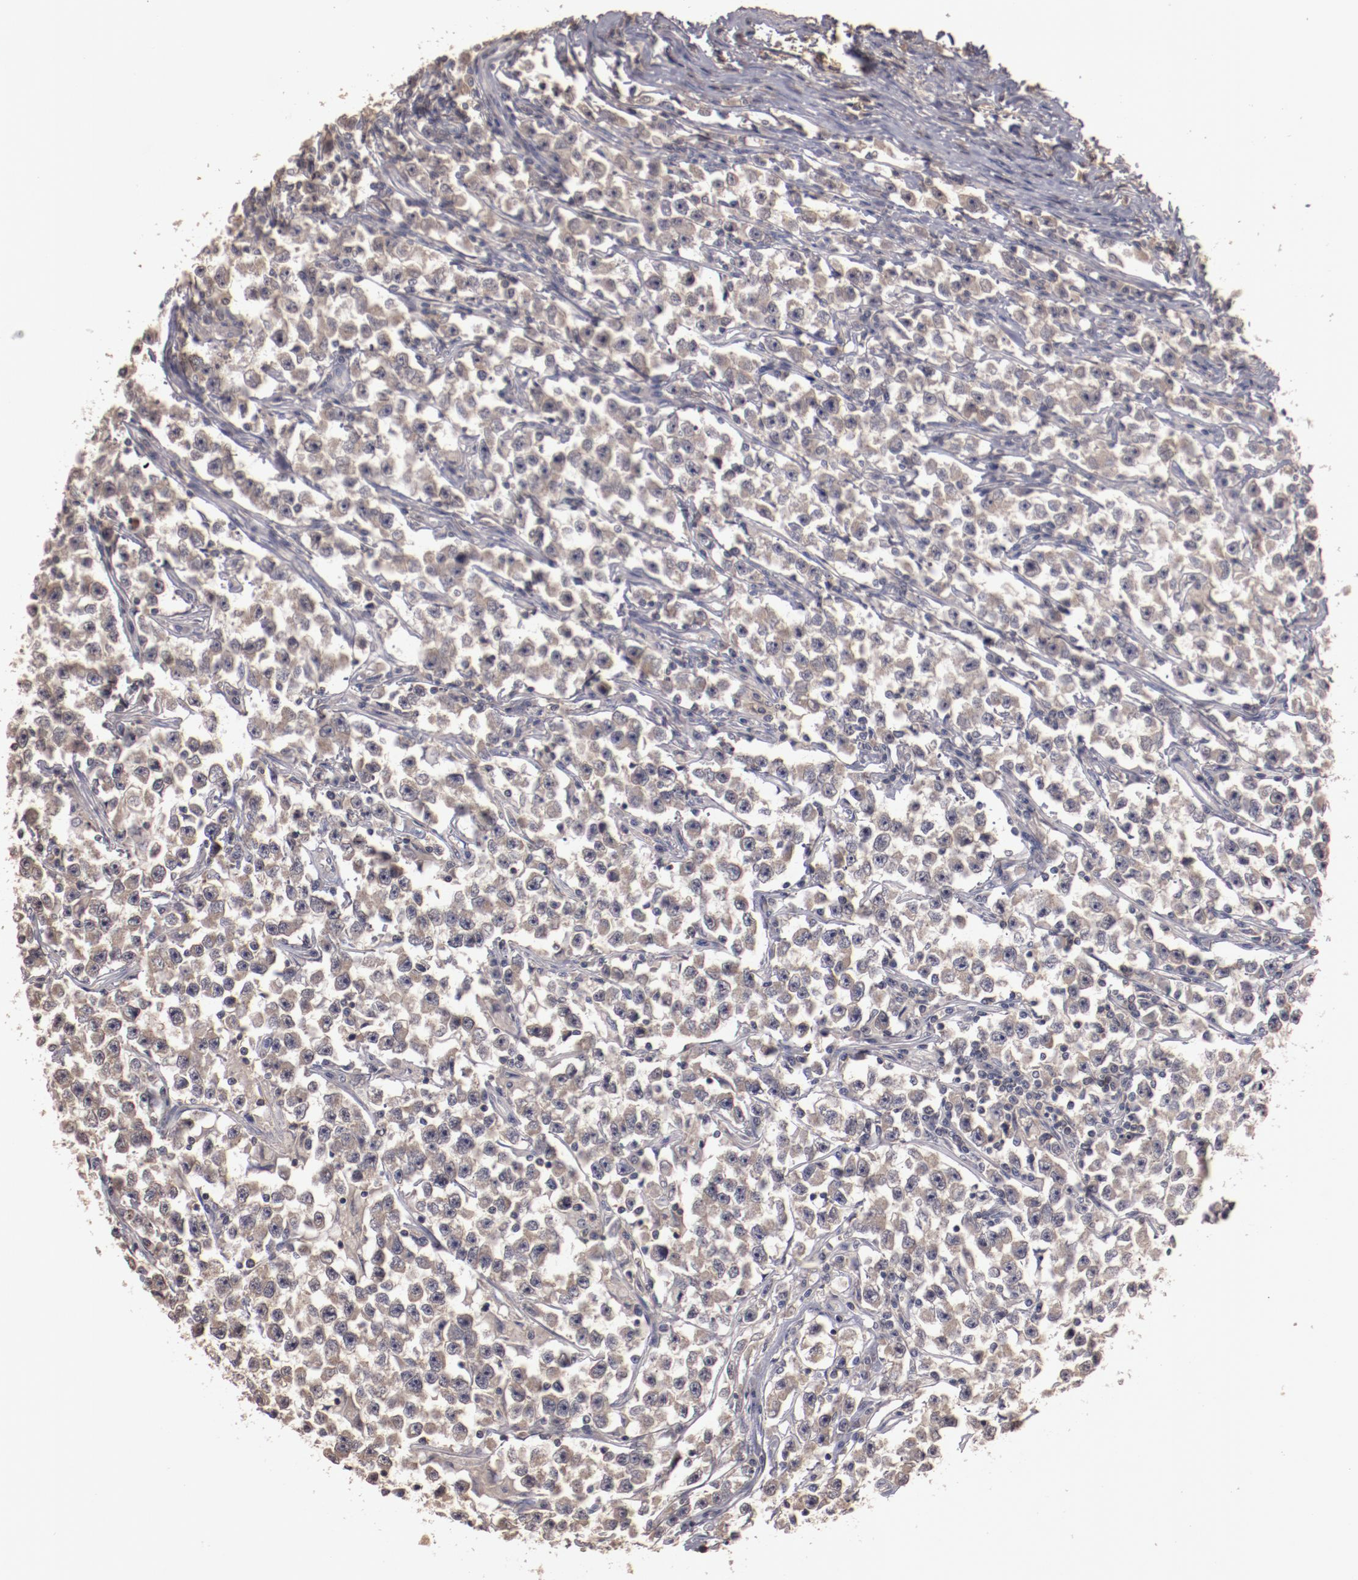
{"staining": {"intensity": "negative", "quantity": "none", "location": "none"}, "tissue": "testis cancer", "cell_type": "Tumor cells", "image_type": "cancer", "snomed": [{"axis": "morphology", "description": "Seminoma, NOS"}, {"axis": "topography", "description": "Testis"}], "caption": "Tumor cells show no significant expression in testis cancer (seminoma). (Stains: DAB (3,3'-diaminobenzidine) IHC with hematoxylin counter stain, Microscopy: brightfield microscopy at high magnification).", "gene": "MBL2", "patient": {"sex": "male", "age": 33}}